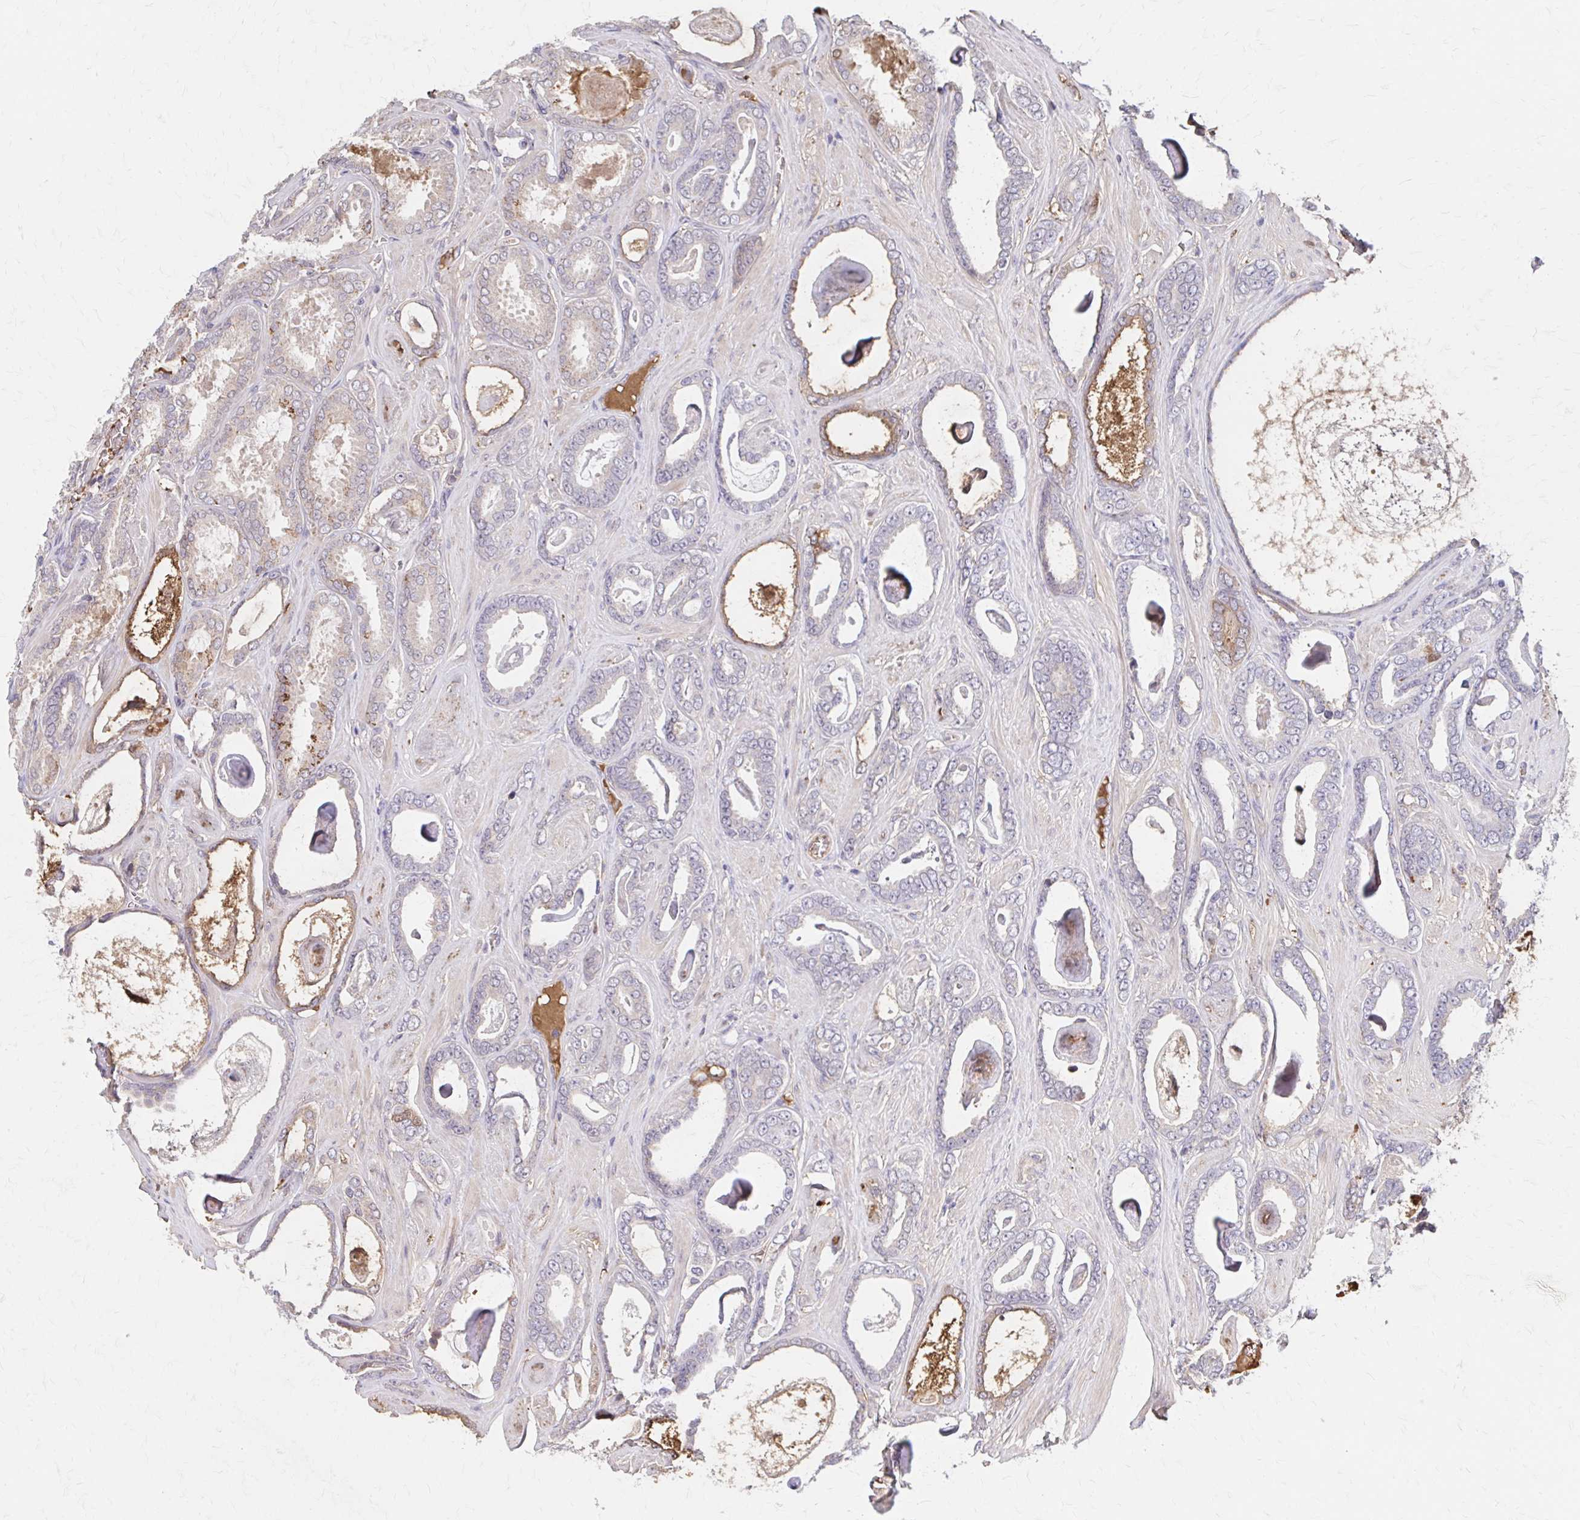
{"staining": {"intensity": "weak", "quantity": "<25%", "location": "cytoplasmic/membranous"}, "tissue": "prostate cancer", "cell_type": "Tumor cells", "image_type": "cancer", "snomed": [{"axis": "morphology", "description": "Adenocarcinoma, High grade"}, {"axis": "topography", "description": "Prostate"}], "caption": "This is an immunohistochemistry histopathology image of human prostate adenocarcinoma (high-grade). There is no positivity in tumor cells.", "gene": "HMGCS2", "patient": {"sex": "male", "age": 63}}